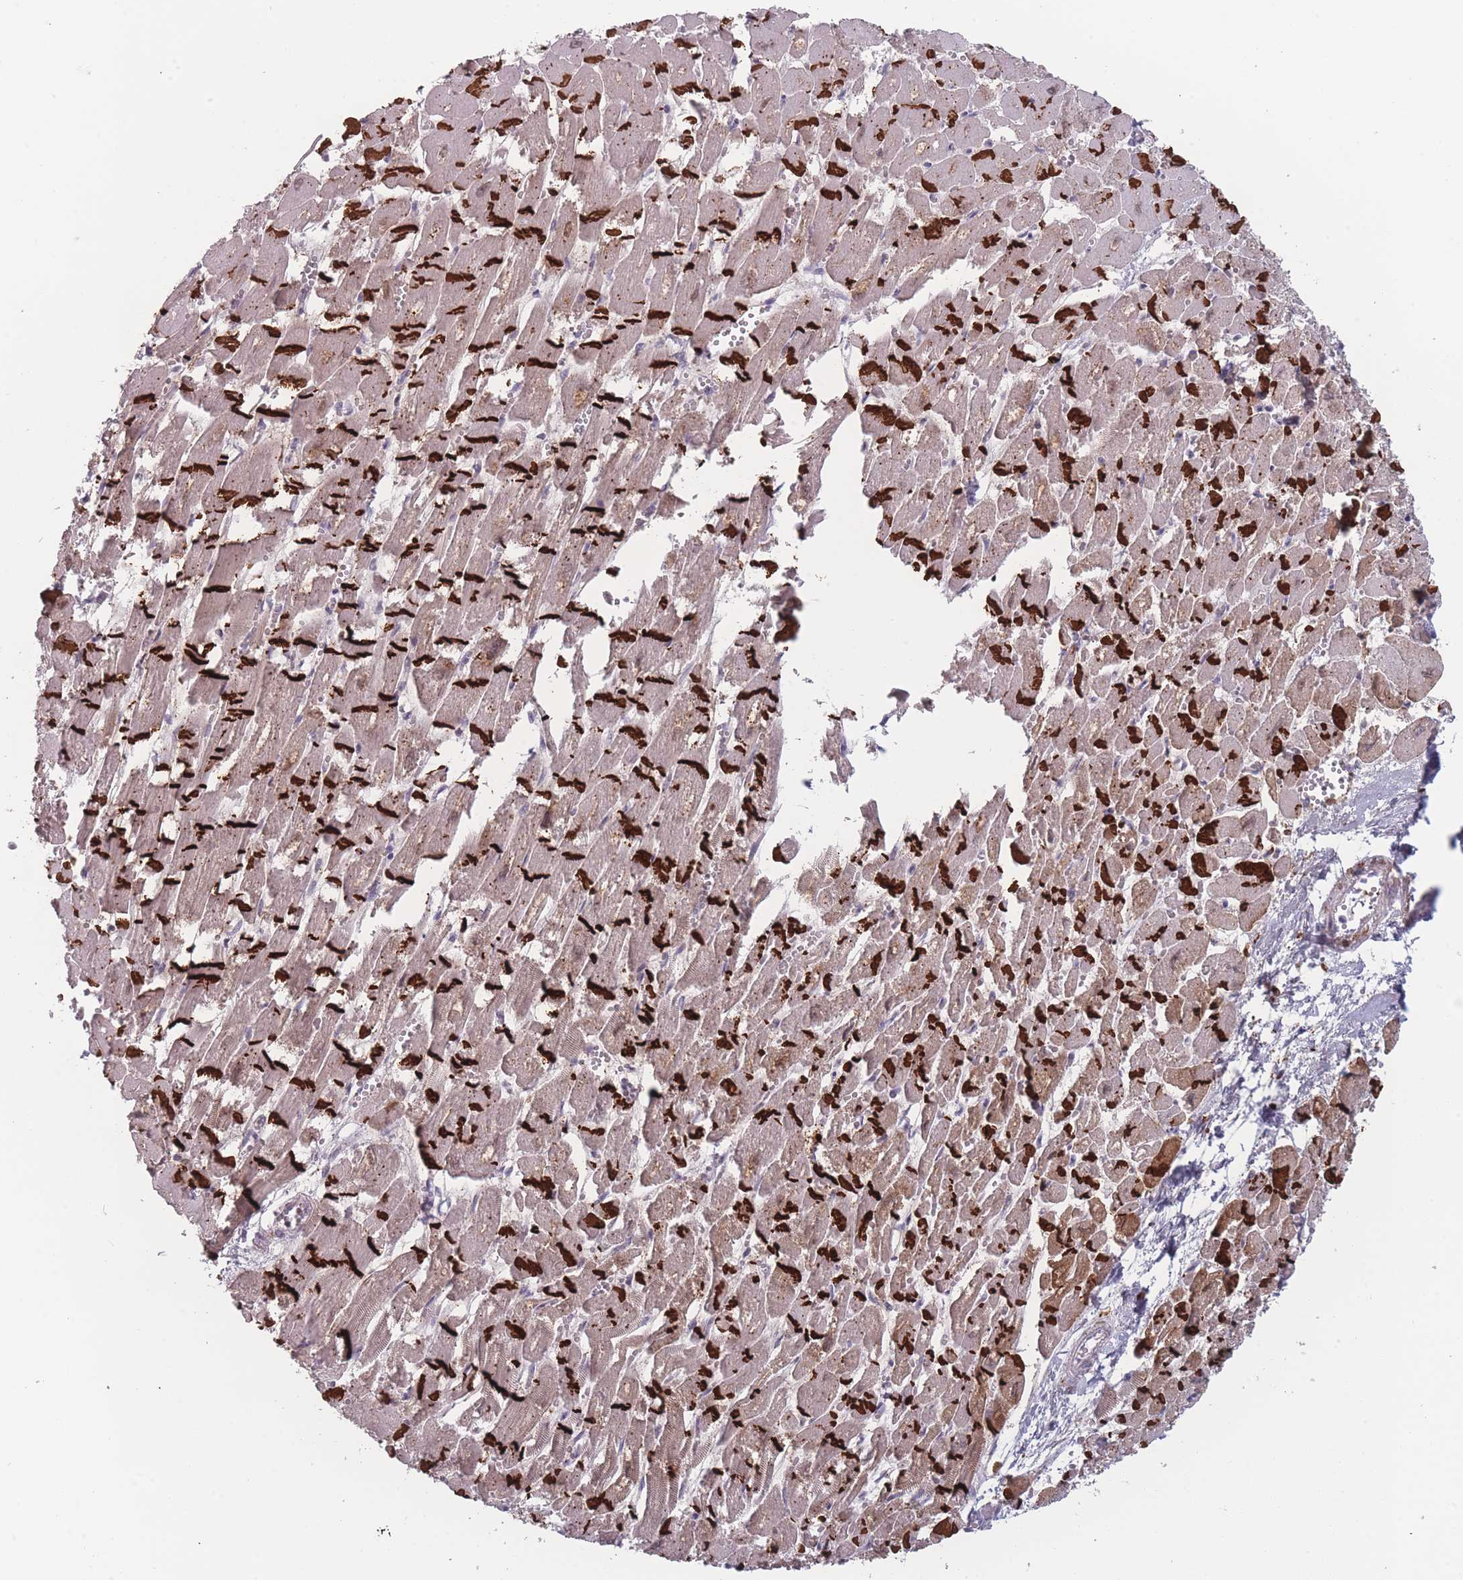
{"staining": {"intensity": "strong", "quantity": ">75%", "location": "cytoplasmic/membranous"}, "tissue": "heart muscle", "cell_type": "Cardiomyocytes", "image_type": "normal", "snomed": [{"axis": "morphology", "description": "Normal tissue, NOS"}, {"axis": "topography", "description": "Heart"}], "caption": "A high amount of strong cytoplasmic/membranous staining is seen in approximately >75% of cardiomyocytes in benign heart muscle.", "gene": "TMEM232", "patient": {"sex": "male", "age": 54}}